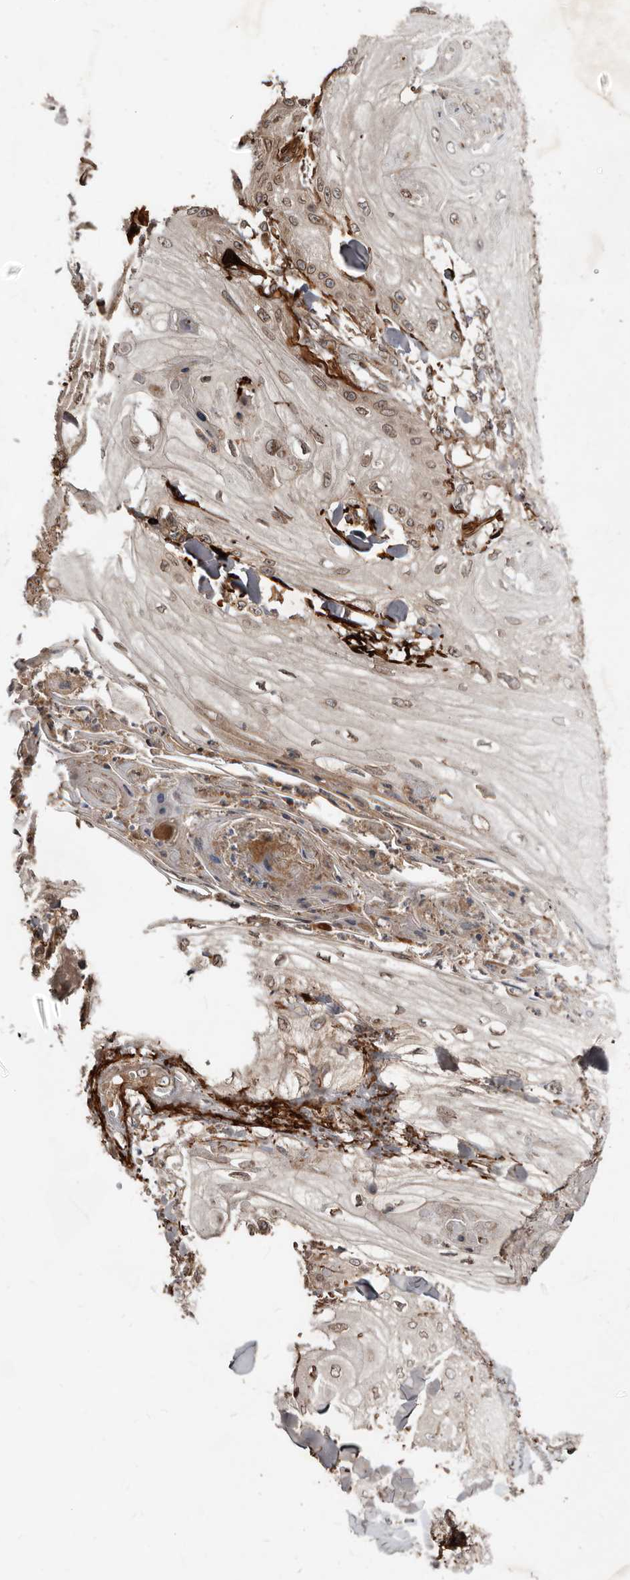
{"staining": {"intensity": "moderate", "quantity": ">75%", "location": "cytoplasmic/membranous,nuclear"}, "tissue": "skin cancer", "cell_type": "Tumor cells", "image_type": "cancer", "snomed": [{"axis": "morphology", "description": "Squamous cell carcinoma, NOS"}, {"axis": "topography", "description": "Skin"}], "caption": "A medium amount of moderate cytoplasmic/membranous and nuclear positivity is present in approximately >75% of tumor cells in skin cancer (squamous cell carcinoma) tissue. The staining was performed using DAB, with brown indicating positive protein expression. Nuclei are stained blue with hematoxylin.", "gene": "STK36", "patient": {"sex": "male", "age": 74}}